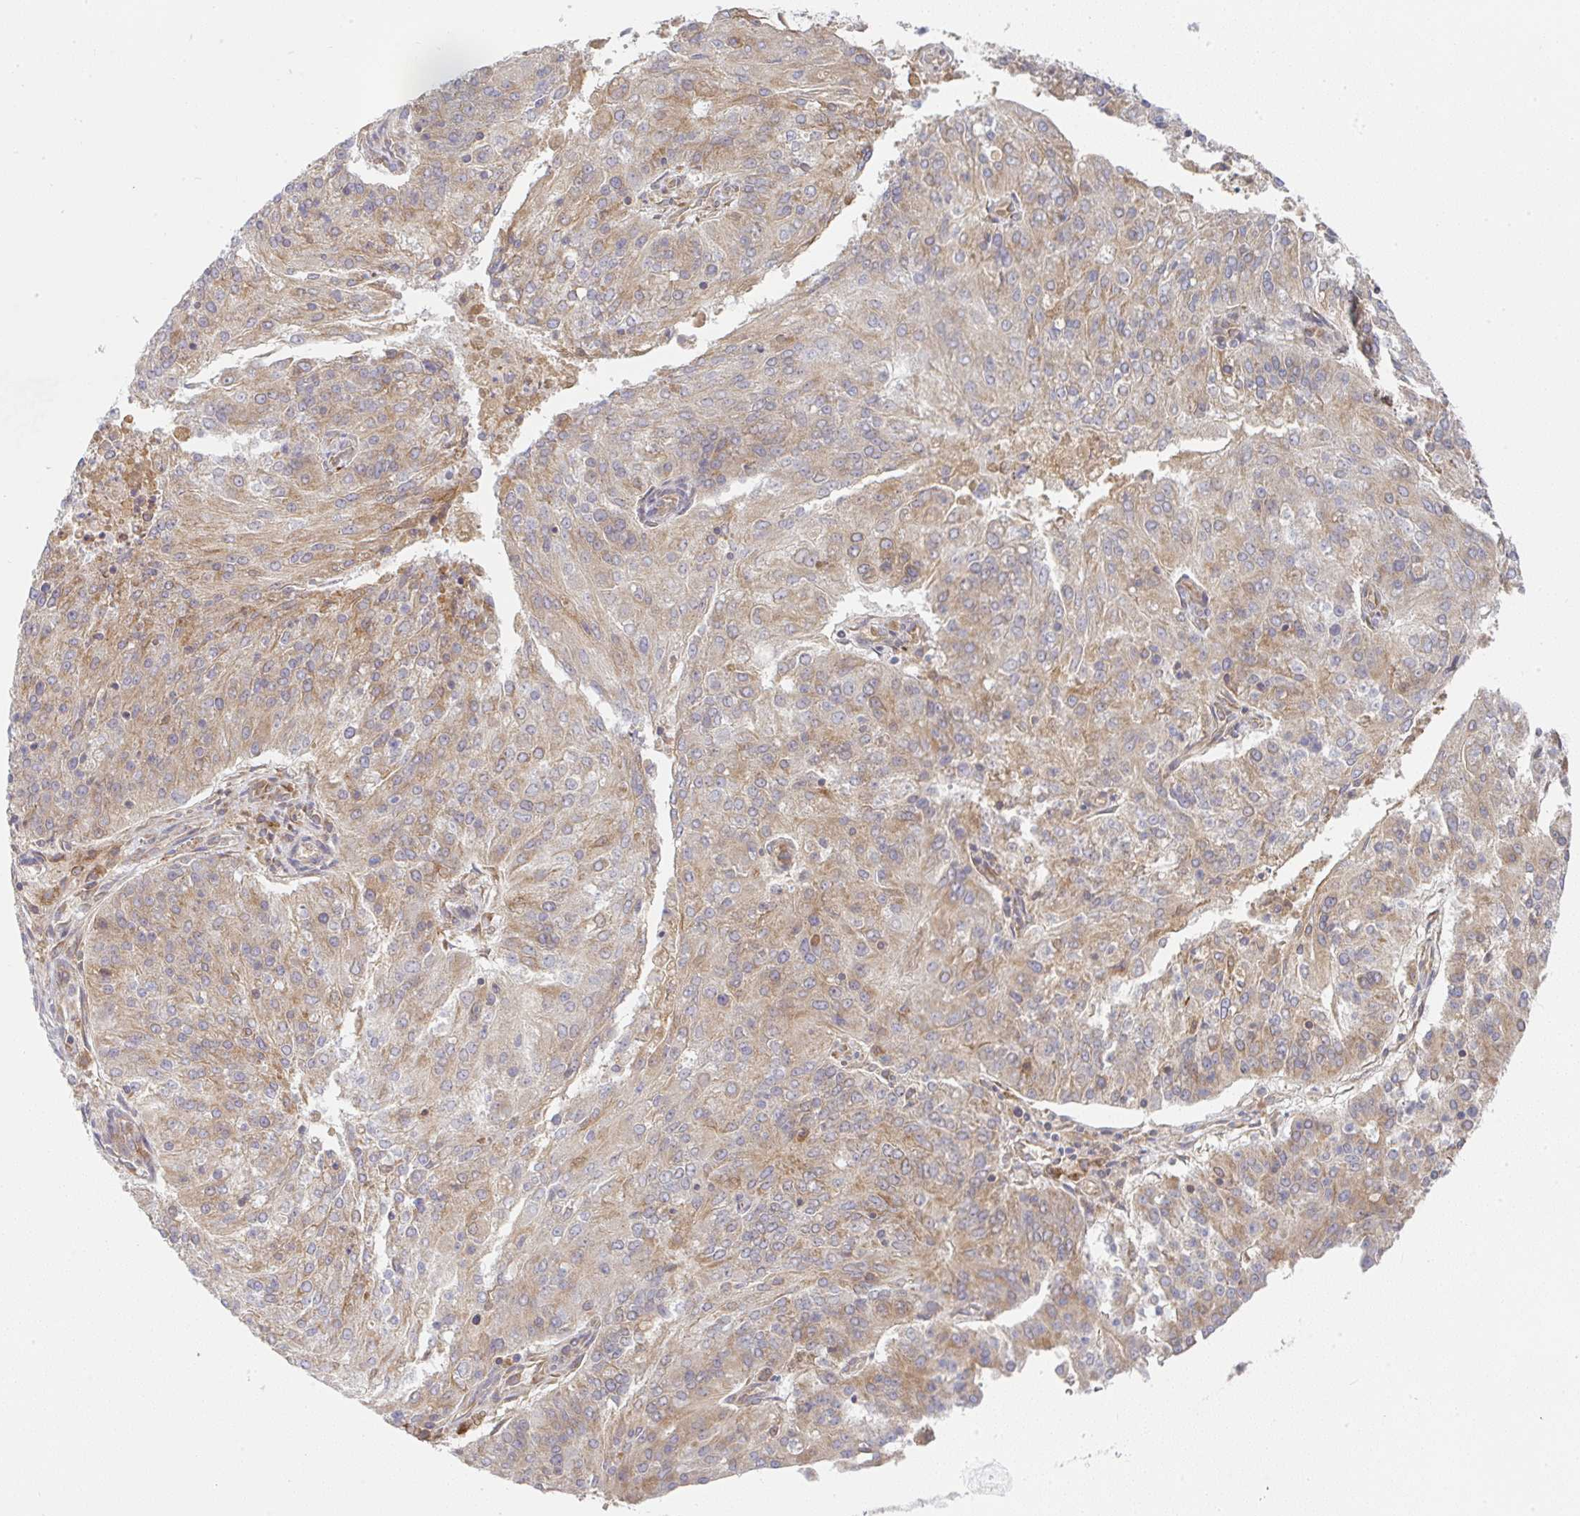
{"staining": {"intensity": "moderate", "quantity": "25%-75%", "location": "cytoplasmic/membranous"}, "tissue": "endometrial cancer", "cell_type": "Tumor cells", "image_type": "cancer", "snomed": [{"axis": "morphology", "description": "Adenocarcinoma, NOS"}, {"axis": "topography", "description": "Endometrium"}], "caption": "Immunohistochemistry image of human endometrial cancer (adenocarcinoma) stained for a protein (brown), which shows medium levels of moderate cytoplasmic/membranous positivity in about 25%-75% of tumor cells.", "gene": "DERL2", "patient": {"sex": "female", "age": 82}}